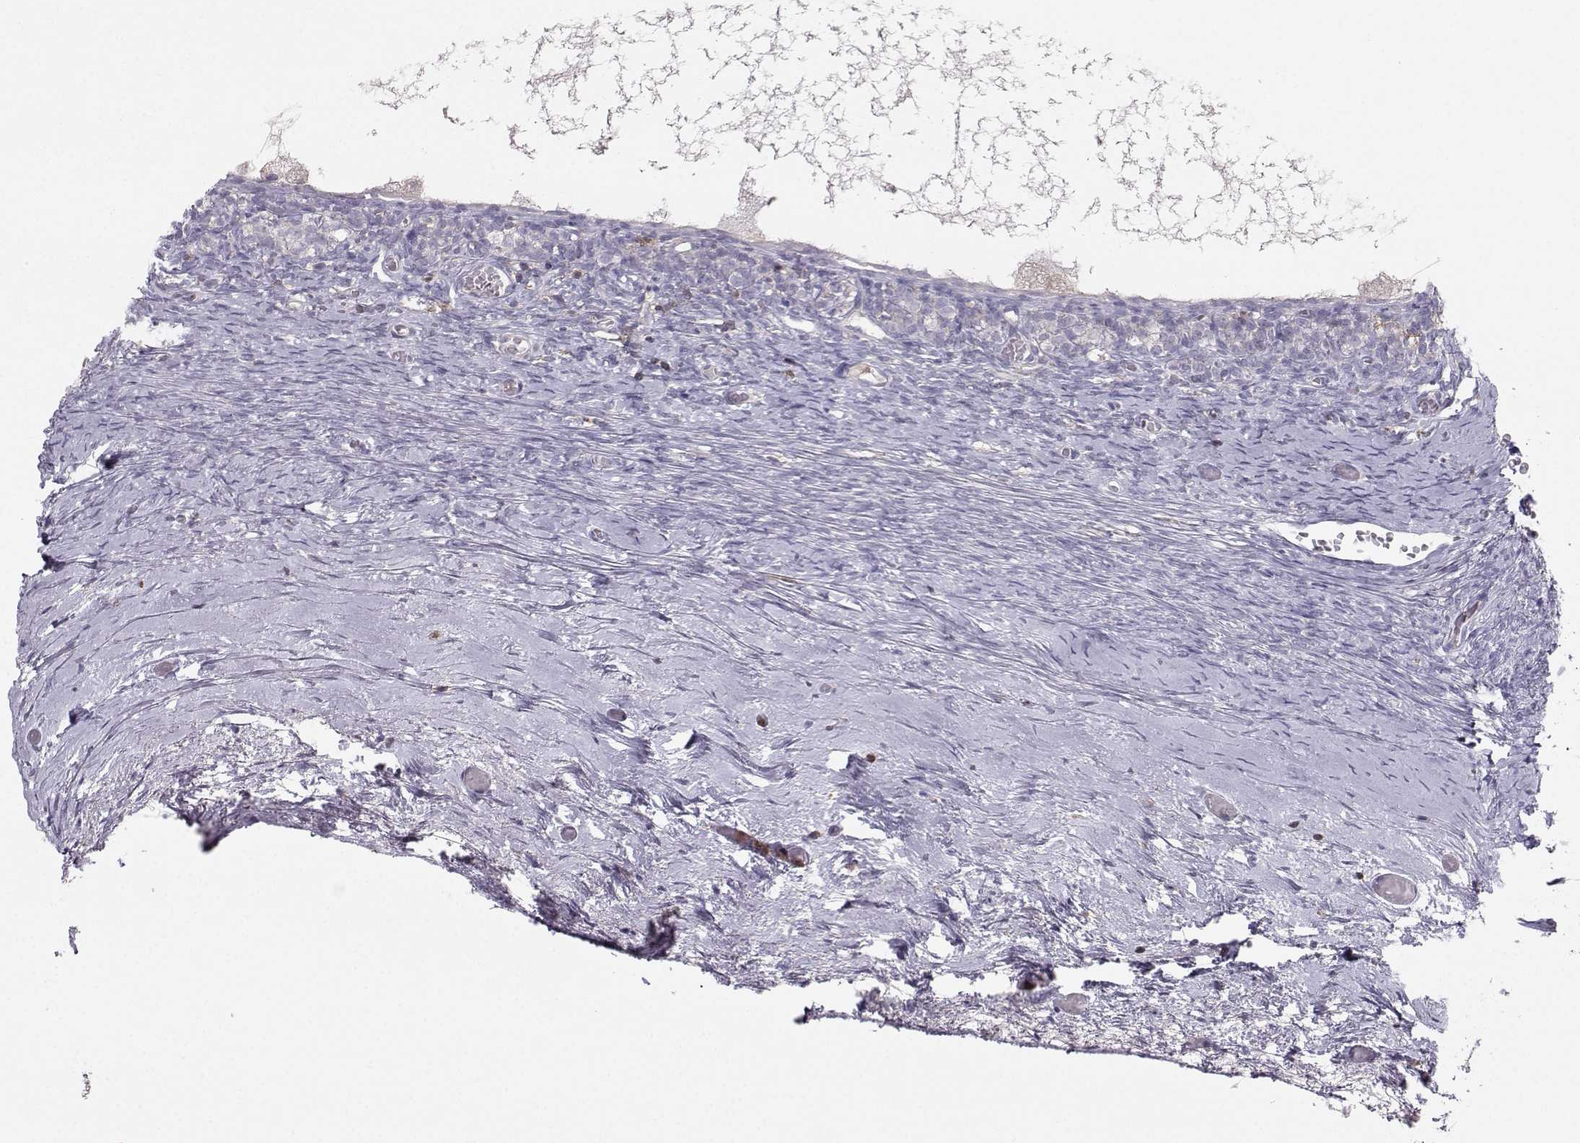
{"staining": {"intensity": "negative", "quantity": "none", "location": "none"}, "tissue": "ovary", "cell_type": "Ovarian stroma cells", "image_type": "normal", "snomed": [{"axis": "morphology", "description": "Normal tissue, NOS"}, {"axis": "topography", "description": "Ovary"}], "caption": "The IHC photomicrograph has no significant staining in ovarian stroma cells of ovary.", "gene": "ZBTB32", "patient": {"sex": "female", "age": 39}}